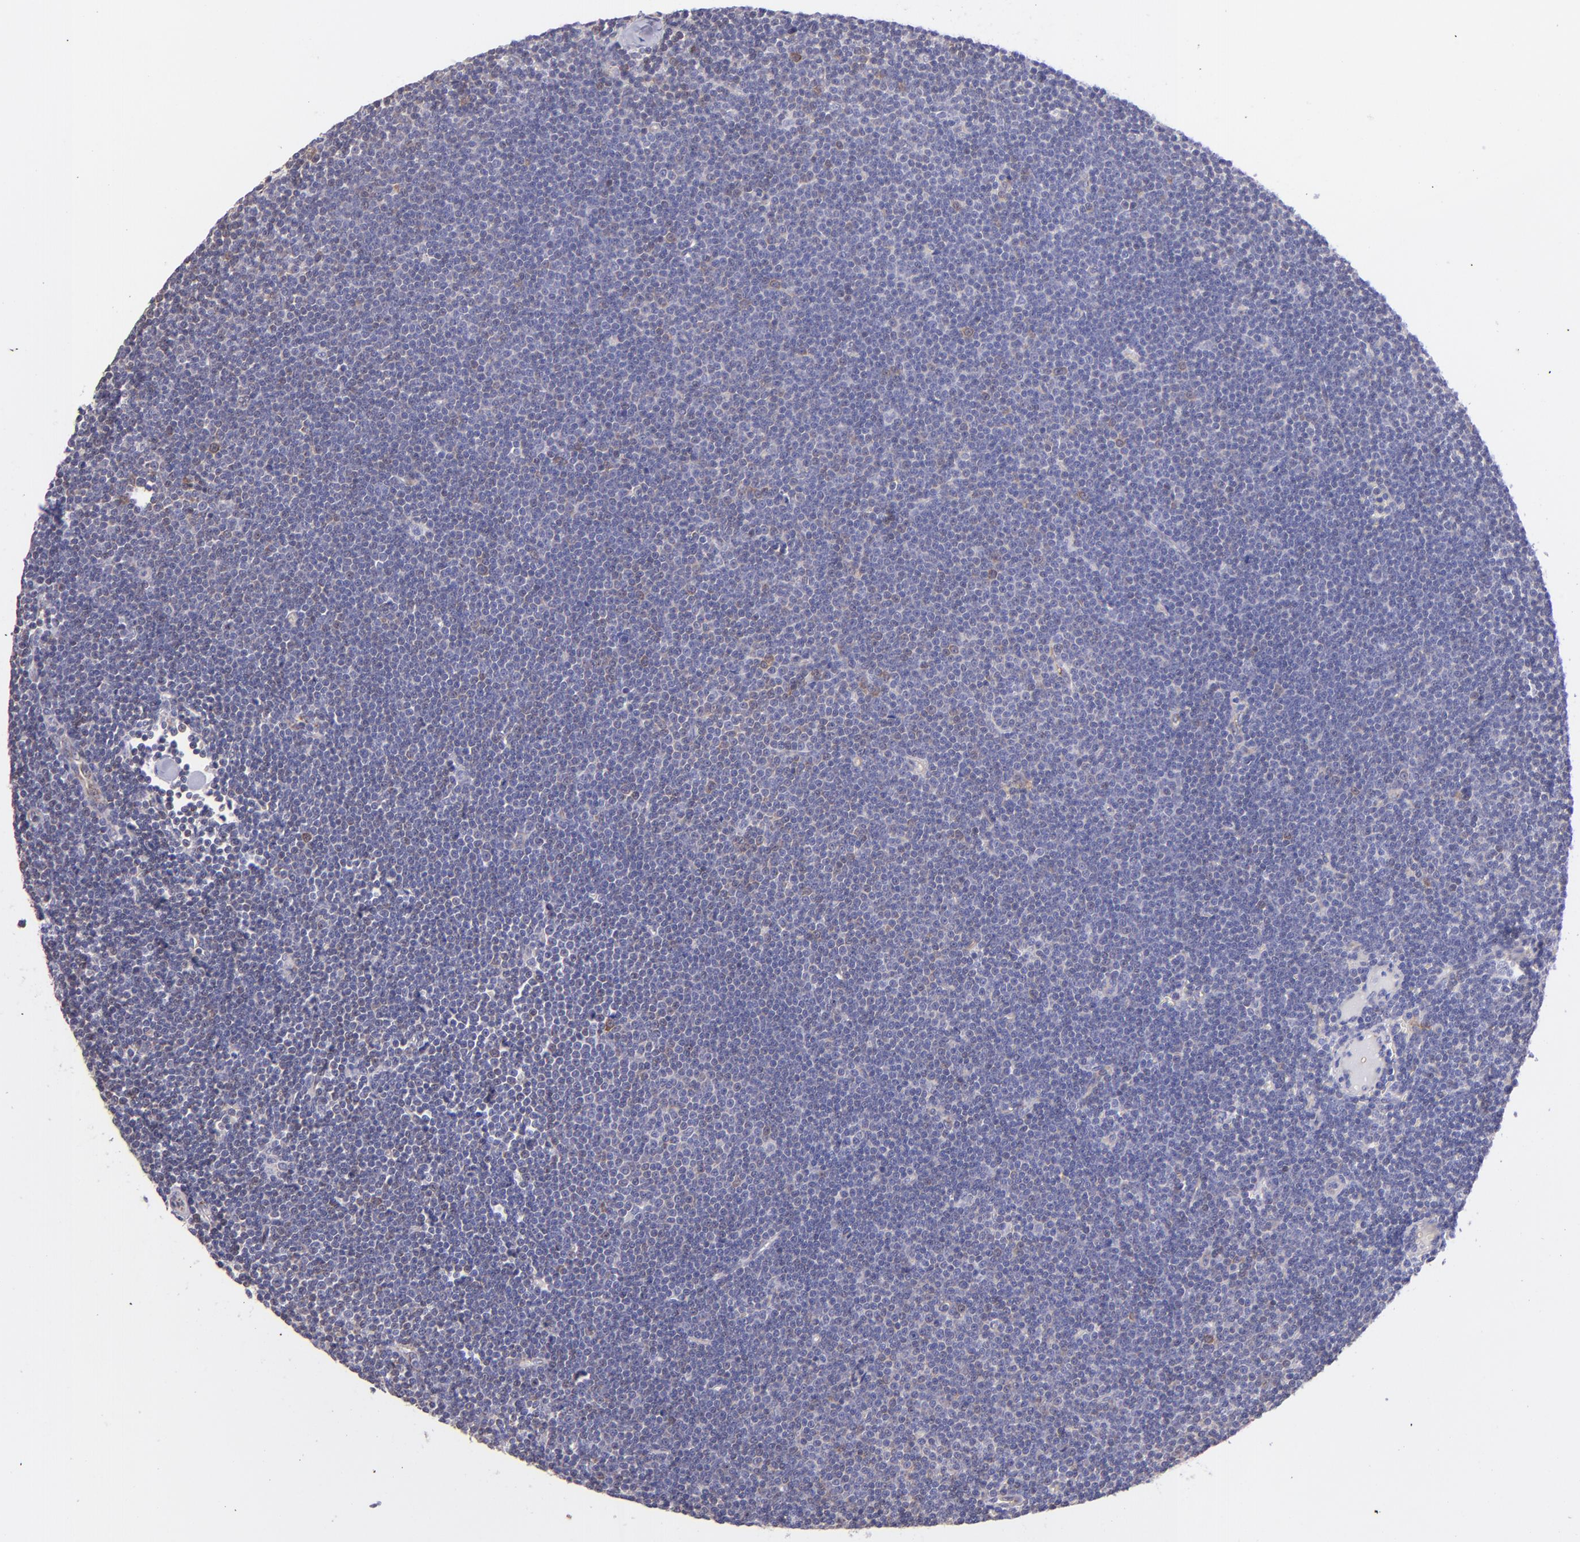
{"staining": {"intensity": "negative", "quantity": "none", "location": "none"}, "tissue": "lymphoma", "cell_type": "Tumor cells", "image_type": "cancer", "snomed": [{"axis": "morphology", "description": "Malignant lymphoma, non-Hodgkin's type, Low grade"}, {"axis": "topography", "description": "Lymph node"}], "caption": "Image shows no protein expression in tumor cells of malignant lymphoma, non-Hodgkin's type (low-grade) tissue. Brightfield microscopy of IHC stained with DAB (3,3'-diaminobenzidine) (brown) and hematoxylin (blue), captured at high magnification.", "gene": "SH2D4A", "patient": {"sex": "female", "age": 73}}